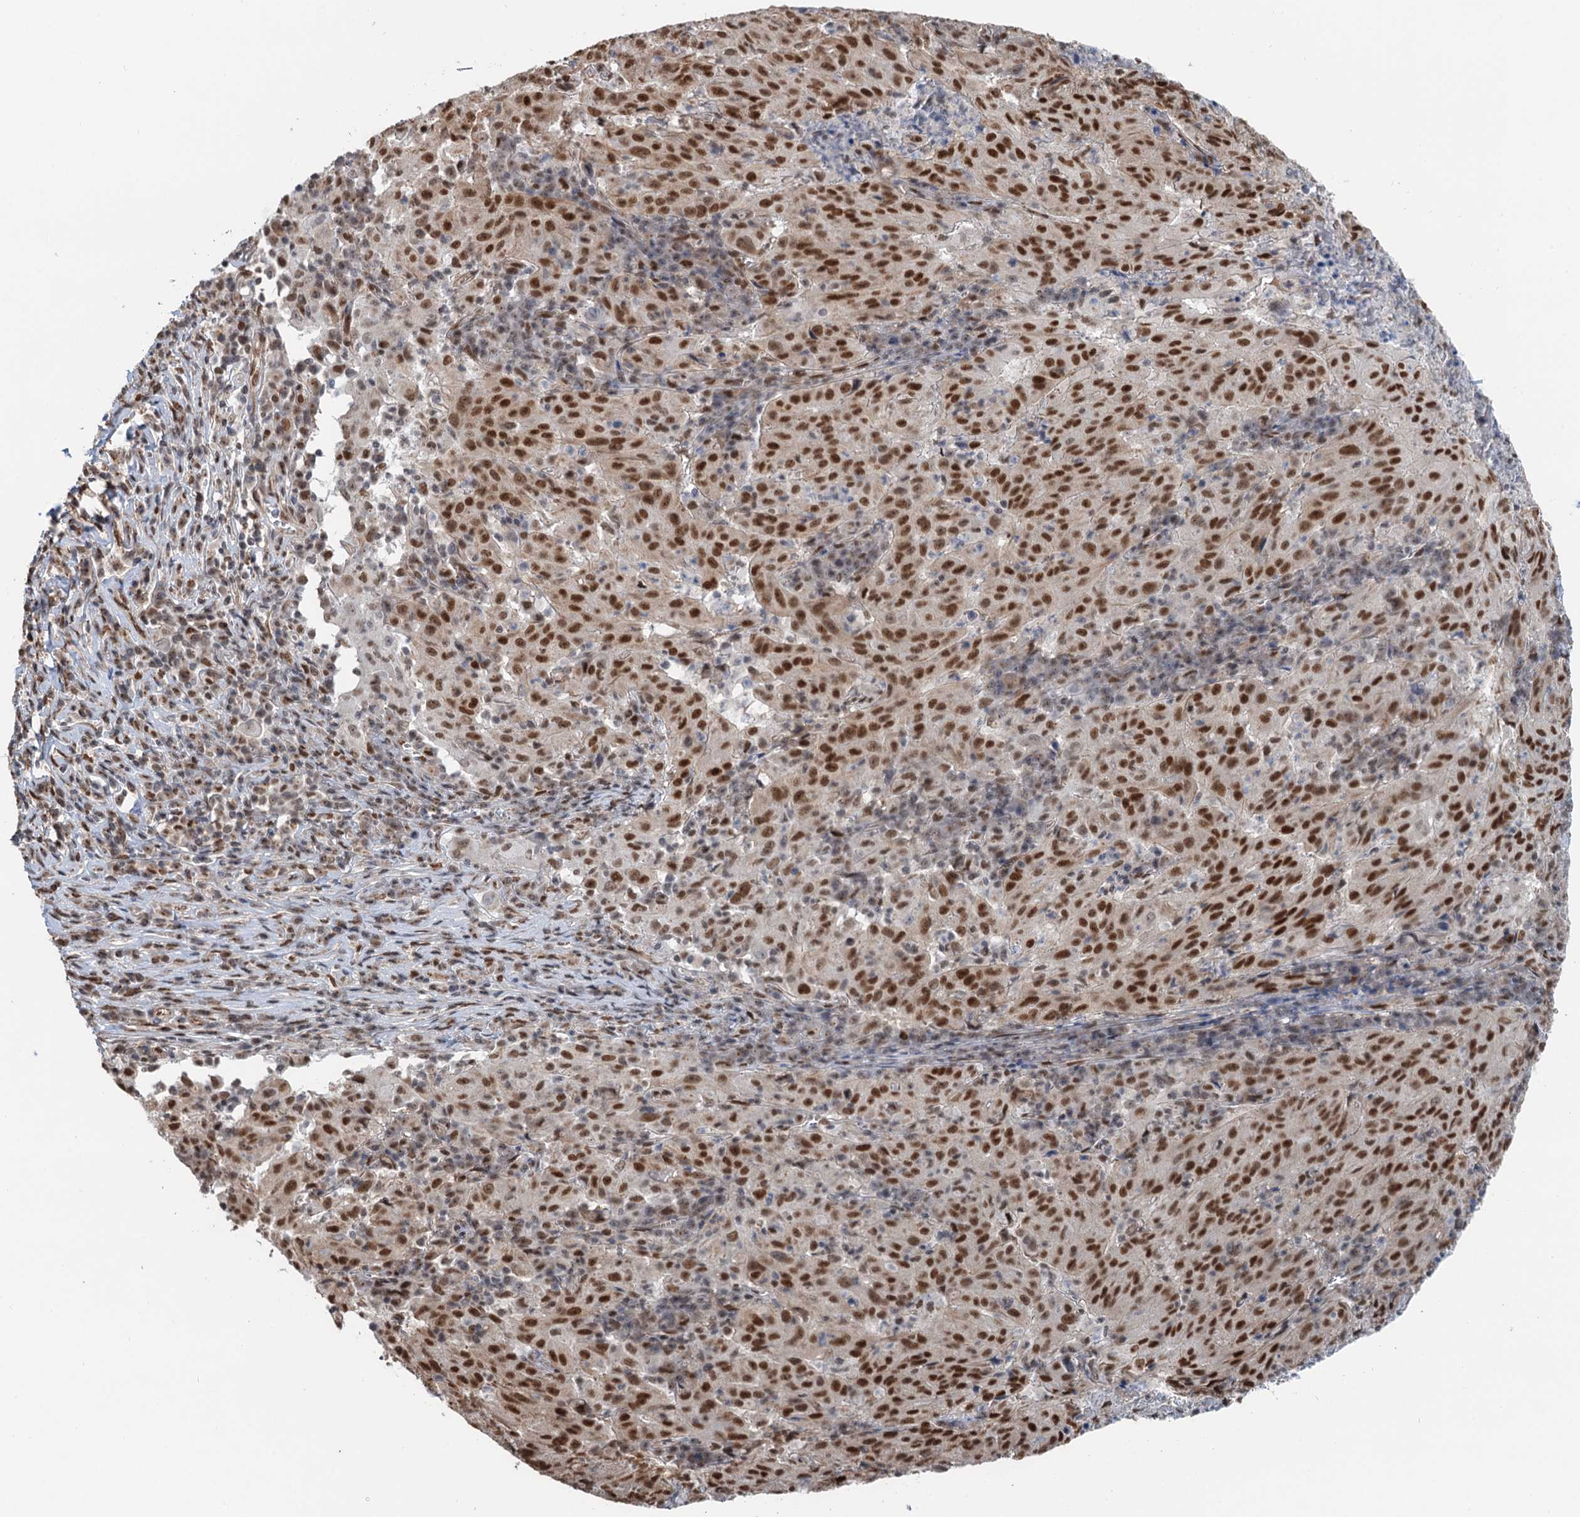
{"staining": {"intensity": "strong", "quantity": ">75%", "location": "nuclear"}, "tissue": "pancreatic cancer", "cell_type": "Tumor cells", "image_type": "cancer", "snomed": [{"axis": "morphology", "description": "Adenocarcinoma, NOS"}, {"axis": "topography", "description": "Pancreas"}], "caption": "IHC (DAB (3,3'-diaminobenzidine)) staining of pancreatic cancer shows strong nuclear protein staining in approximately >75% of tumor cells.", "gene": "CFDP1", "patient": {"sex": "male", "age": 63}}